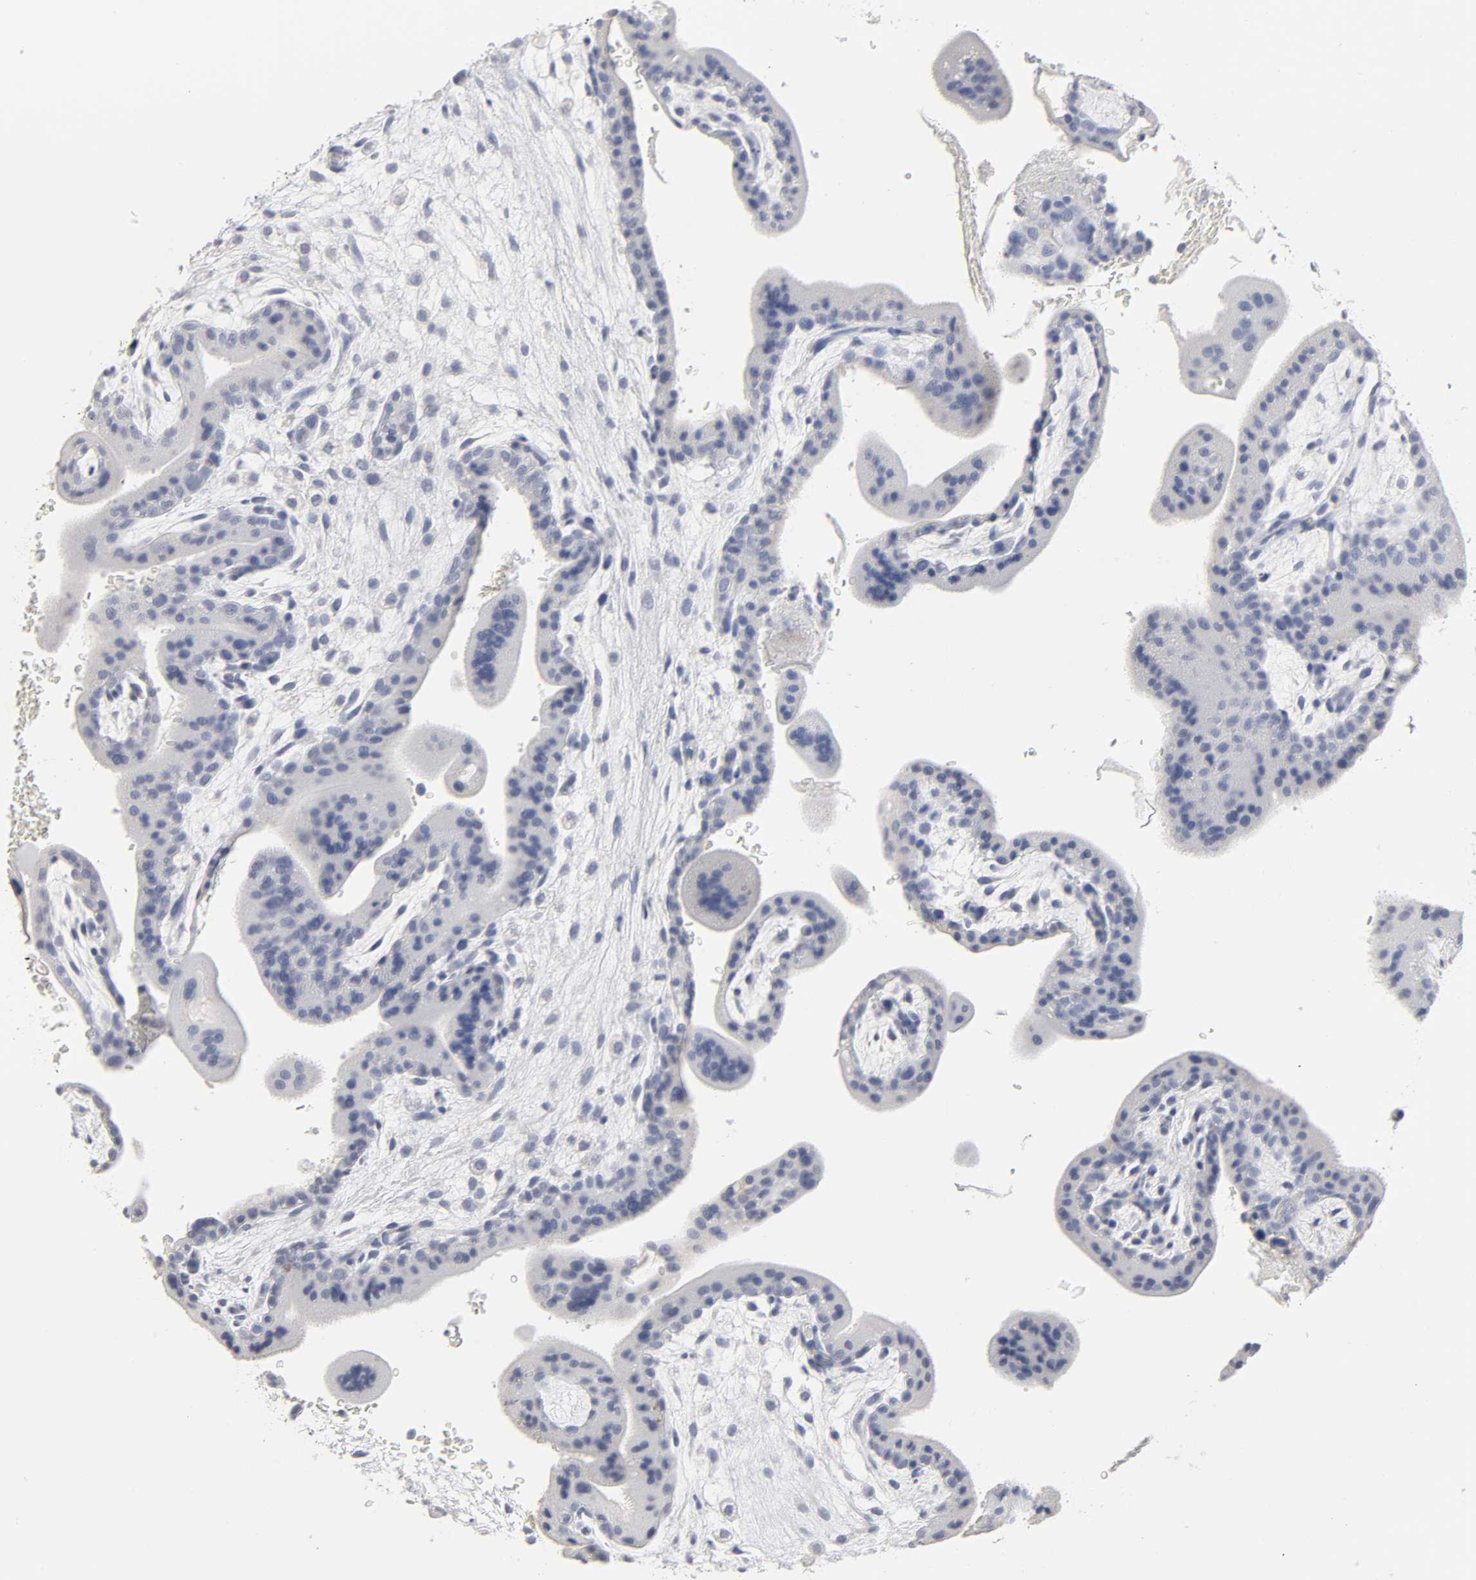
{"staining": {"intensity": "negative", "quantity": "none", "location": "none"}, "tissue": "placenta", "cell_type": "Decidual cells", "image_type": "normal", "snomed": [{"axis": "morphology", "description": "Normal tissue, NOS"}, {"axis": "topography", "description": "Placenta"}], "caption": "Immunohistochemistry of unremarkable human placenta reveals no expression in decidual cells.", "gene": "SLCO1B3", "patient": {"sex": "female", "age": 35}}